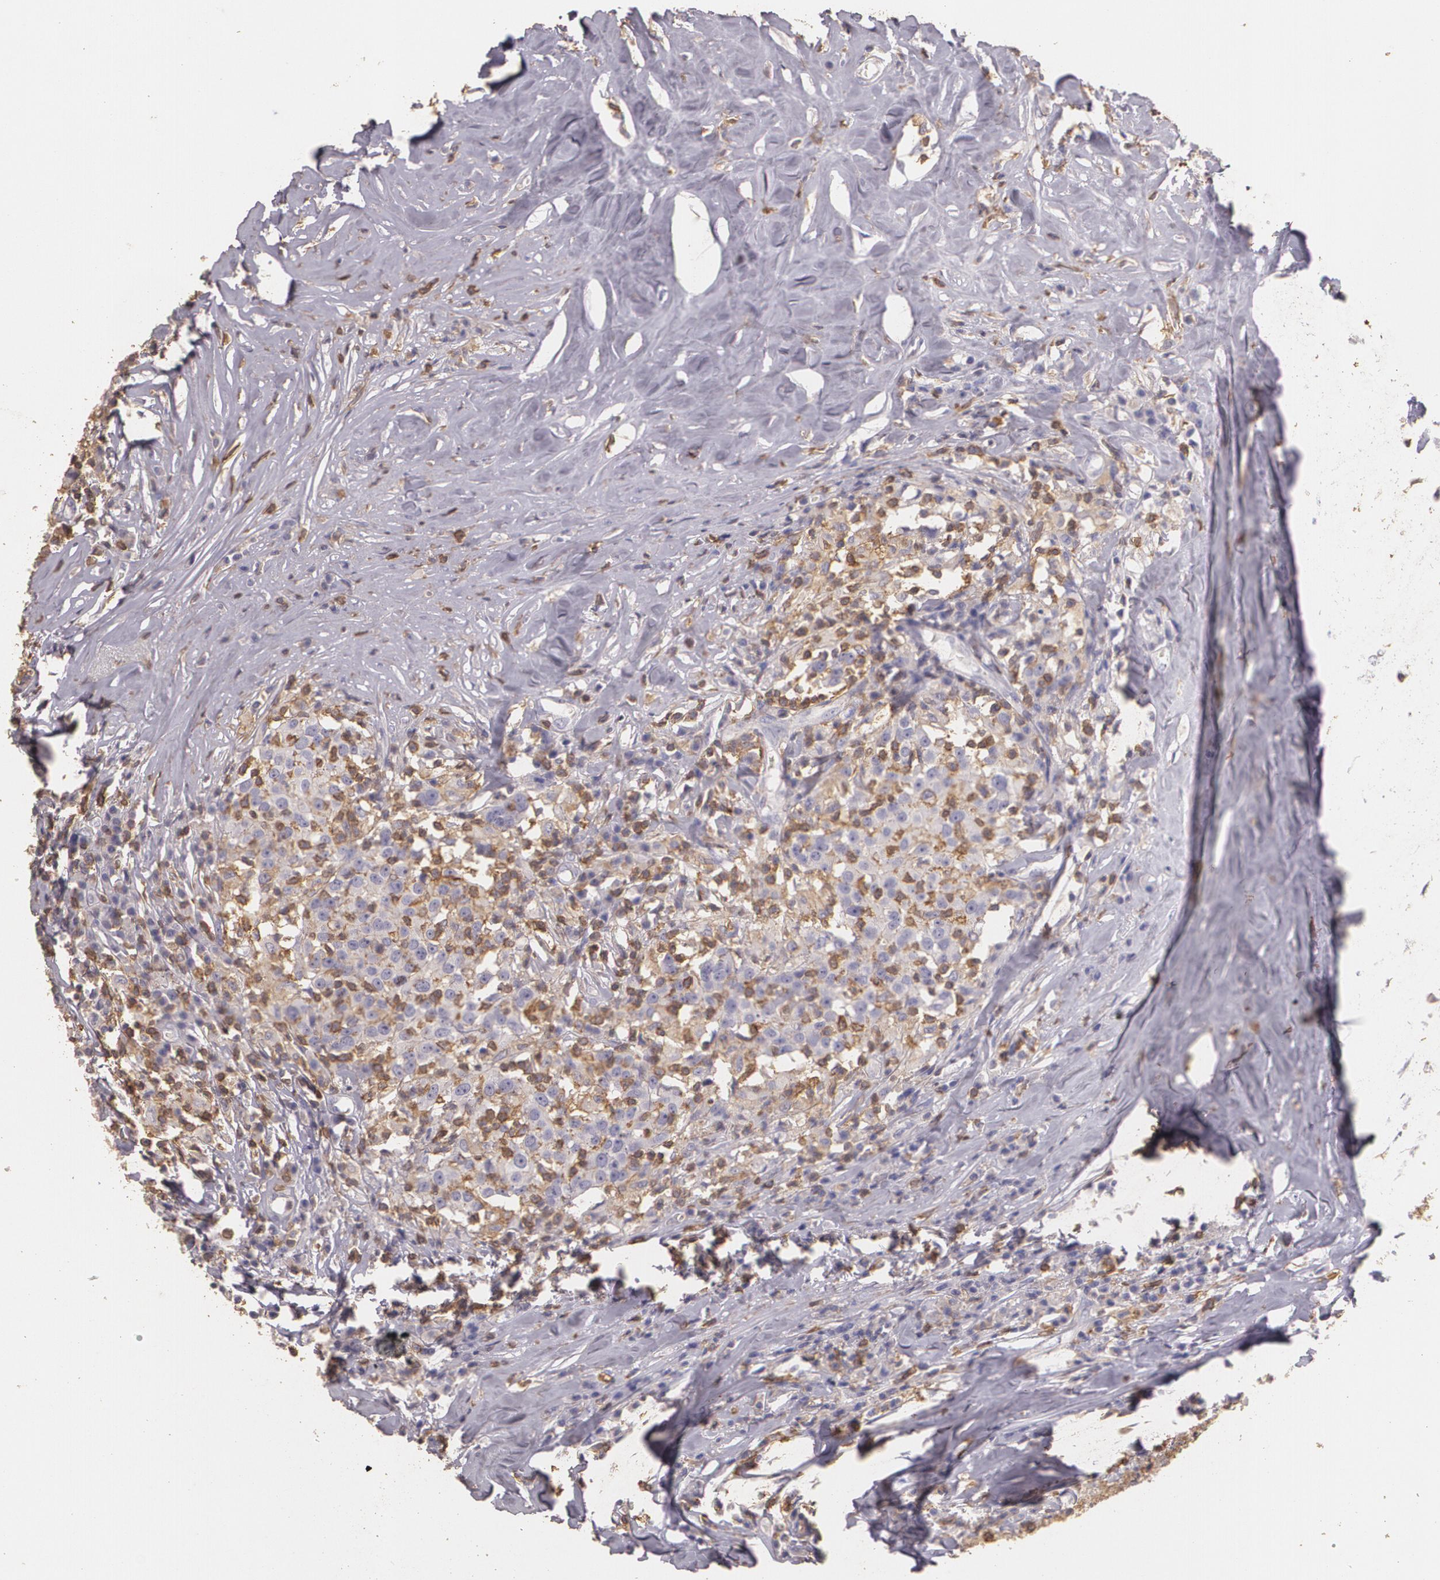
{"staining": {"intensity": "weak", "quantity": "25%-75%", "location": "cytoplasmic/membranous"}, "tissue": "head and neck cancer", "cell_type": "Tumor cells", "image_type": "cancer", "snomed": [{"axis": "morphology", "description": "Adenocarcinoma, NOS"}, {"axis": "topography", "description": "Salivary gland"}, {"axis": "topography", "description": "Head-Neck"}], "caption": "Immunohistochemical staining of head and neck cancer shows weak cytoplasmic/membranous protein positivity in approximately 25%-75% of tumor cells.", "gene": "TGFBR1", "patient": {"sex": "female", "age": 65}}